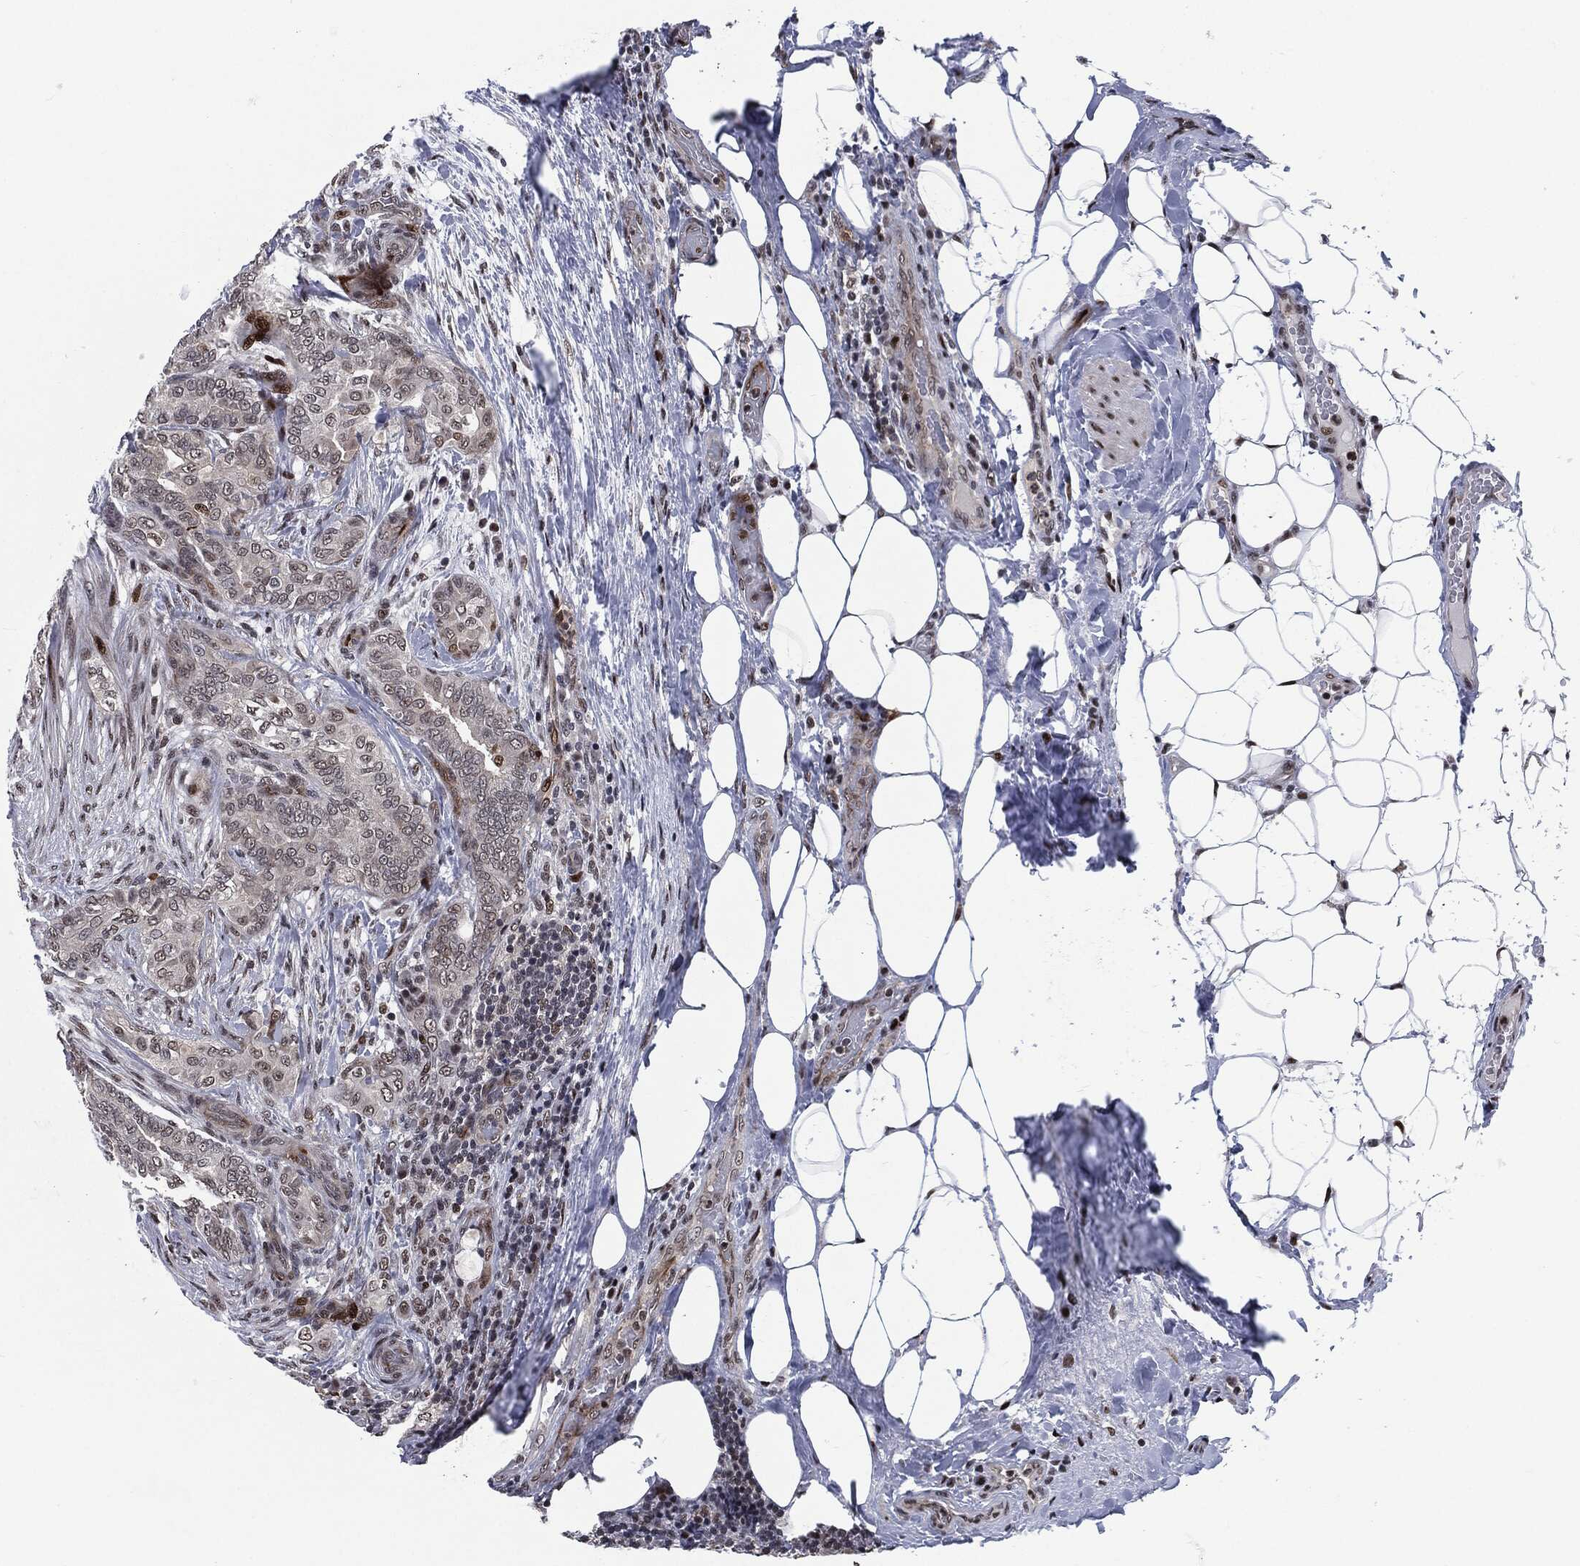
{"staining": {"intensity": "strong", "quantity": "<25%", "location": "nuclear"}, "tissue": "thyroid cancer", "cell_type": "Tumor cells", "image_type": "cancer", "snomed": [{"axis": "morphology", "description": "Papillary adenocarcinoma, NOS"}, {"axis": "topography", "description": "Thyroid gland"}], "caption": "IHC micrograph of neoplastic tissue: human thyroid papillary adenocarcinoma stained using immunohistochemistry shows medium levels of strong protein expression localized specifically in the nuclear of tumor cells, appearing as a nuclear brown color.", "gene": "AKT2", "patient": {"sex": "male", "age": 61}}